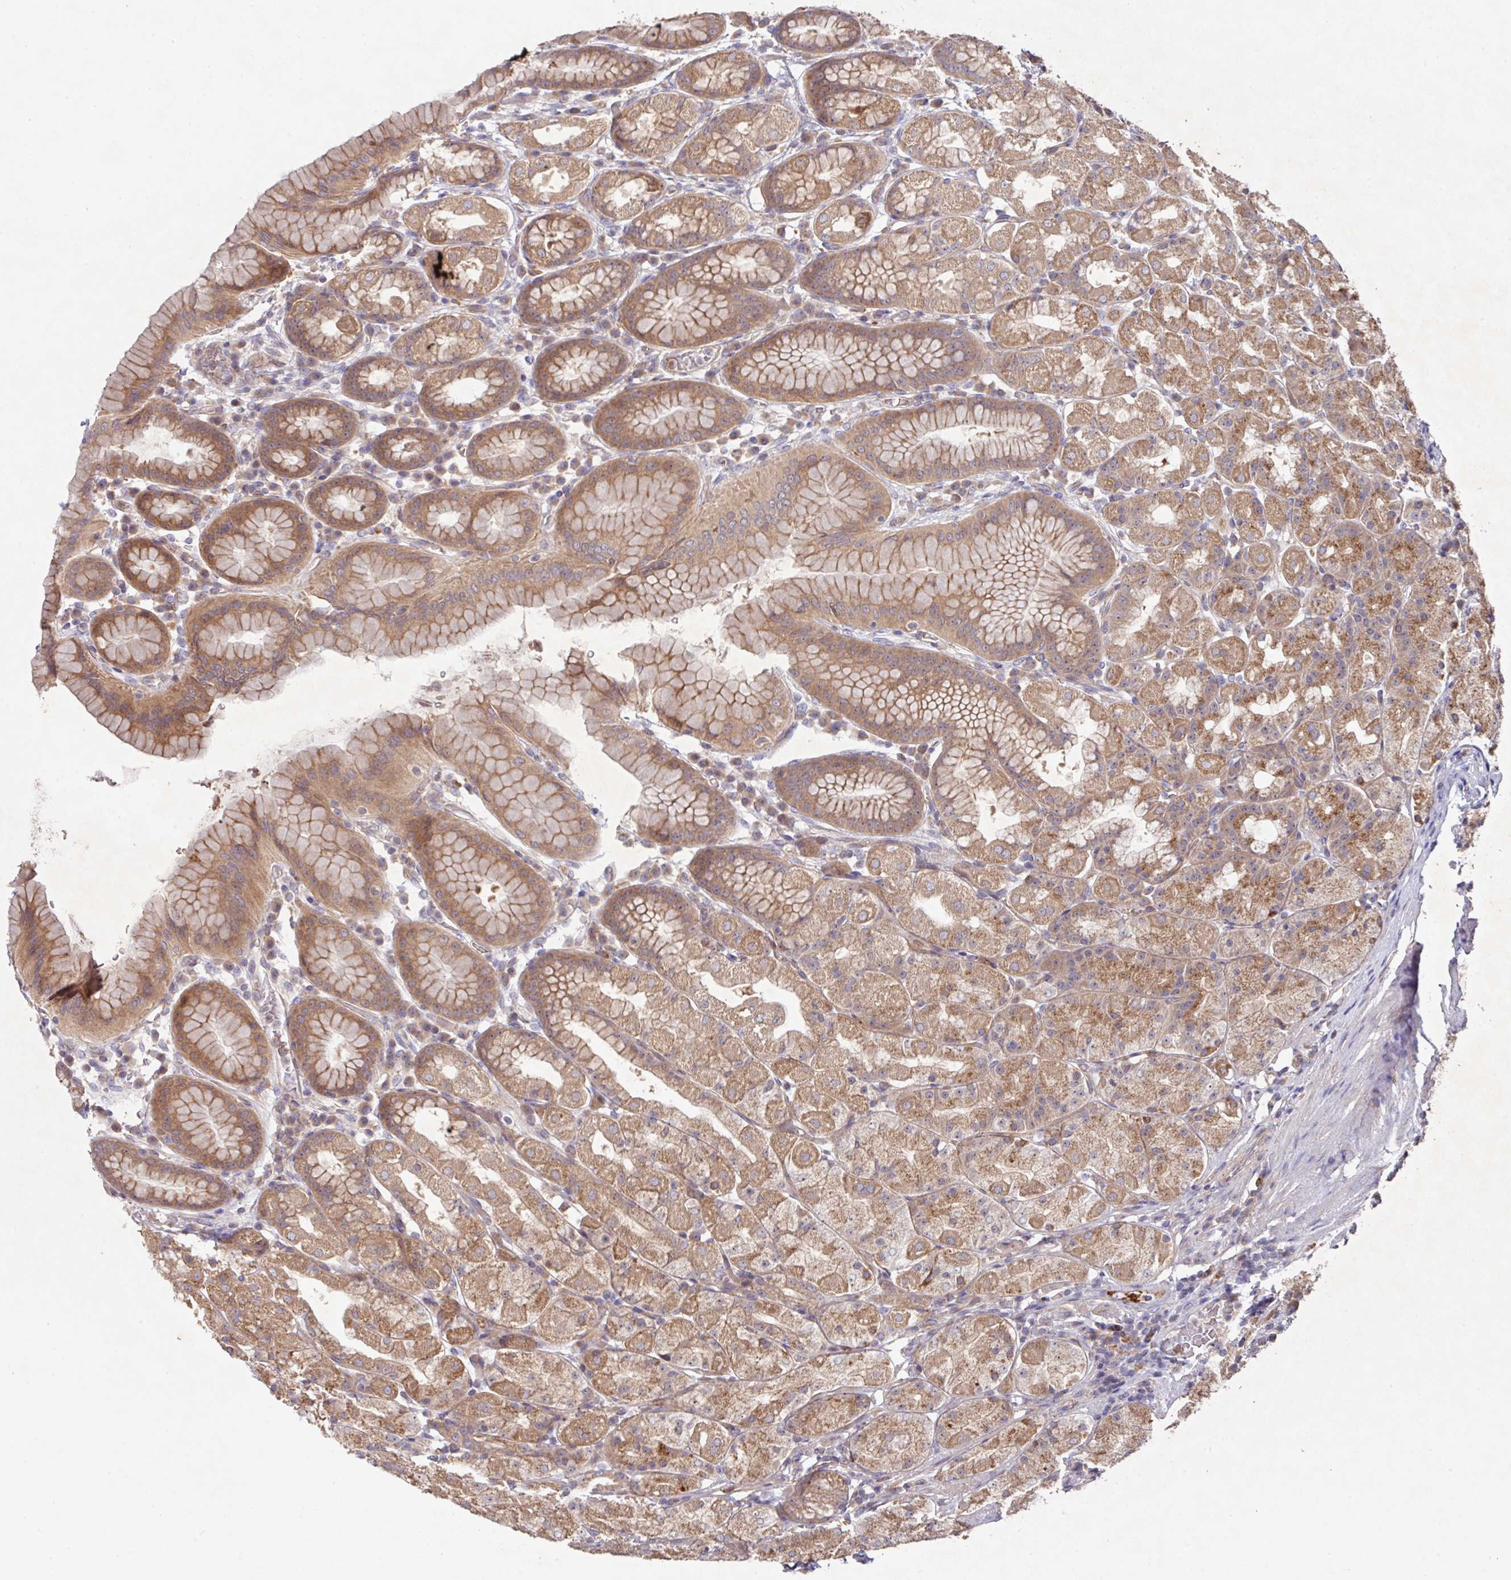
{"staining": {"intensity": "moderate", "quantity": ">75%", "location": "cytoplasmic/membranous"}, "tissue": "stomach", "cell_type": "Glandular cells", "image_type": "normal", "snomed": [{"axis": "morphology", "description": "Normal tissue, NOS"}, {"axis": "topography", "description": "Stomach, upper"}, {"axis": "topography", "description": "Stomach"}], "caption": "Human stomach stained for a protein (brown) exhibits moderate cytoplasmic/membranous positive expression in approximately >75% of glandular cells.", "gene": "TRIM14", "patient": {"sex": "male", "age": 68}}